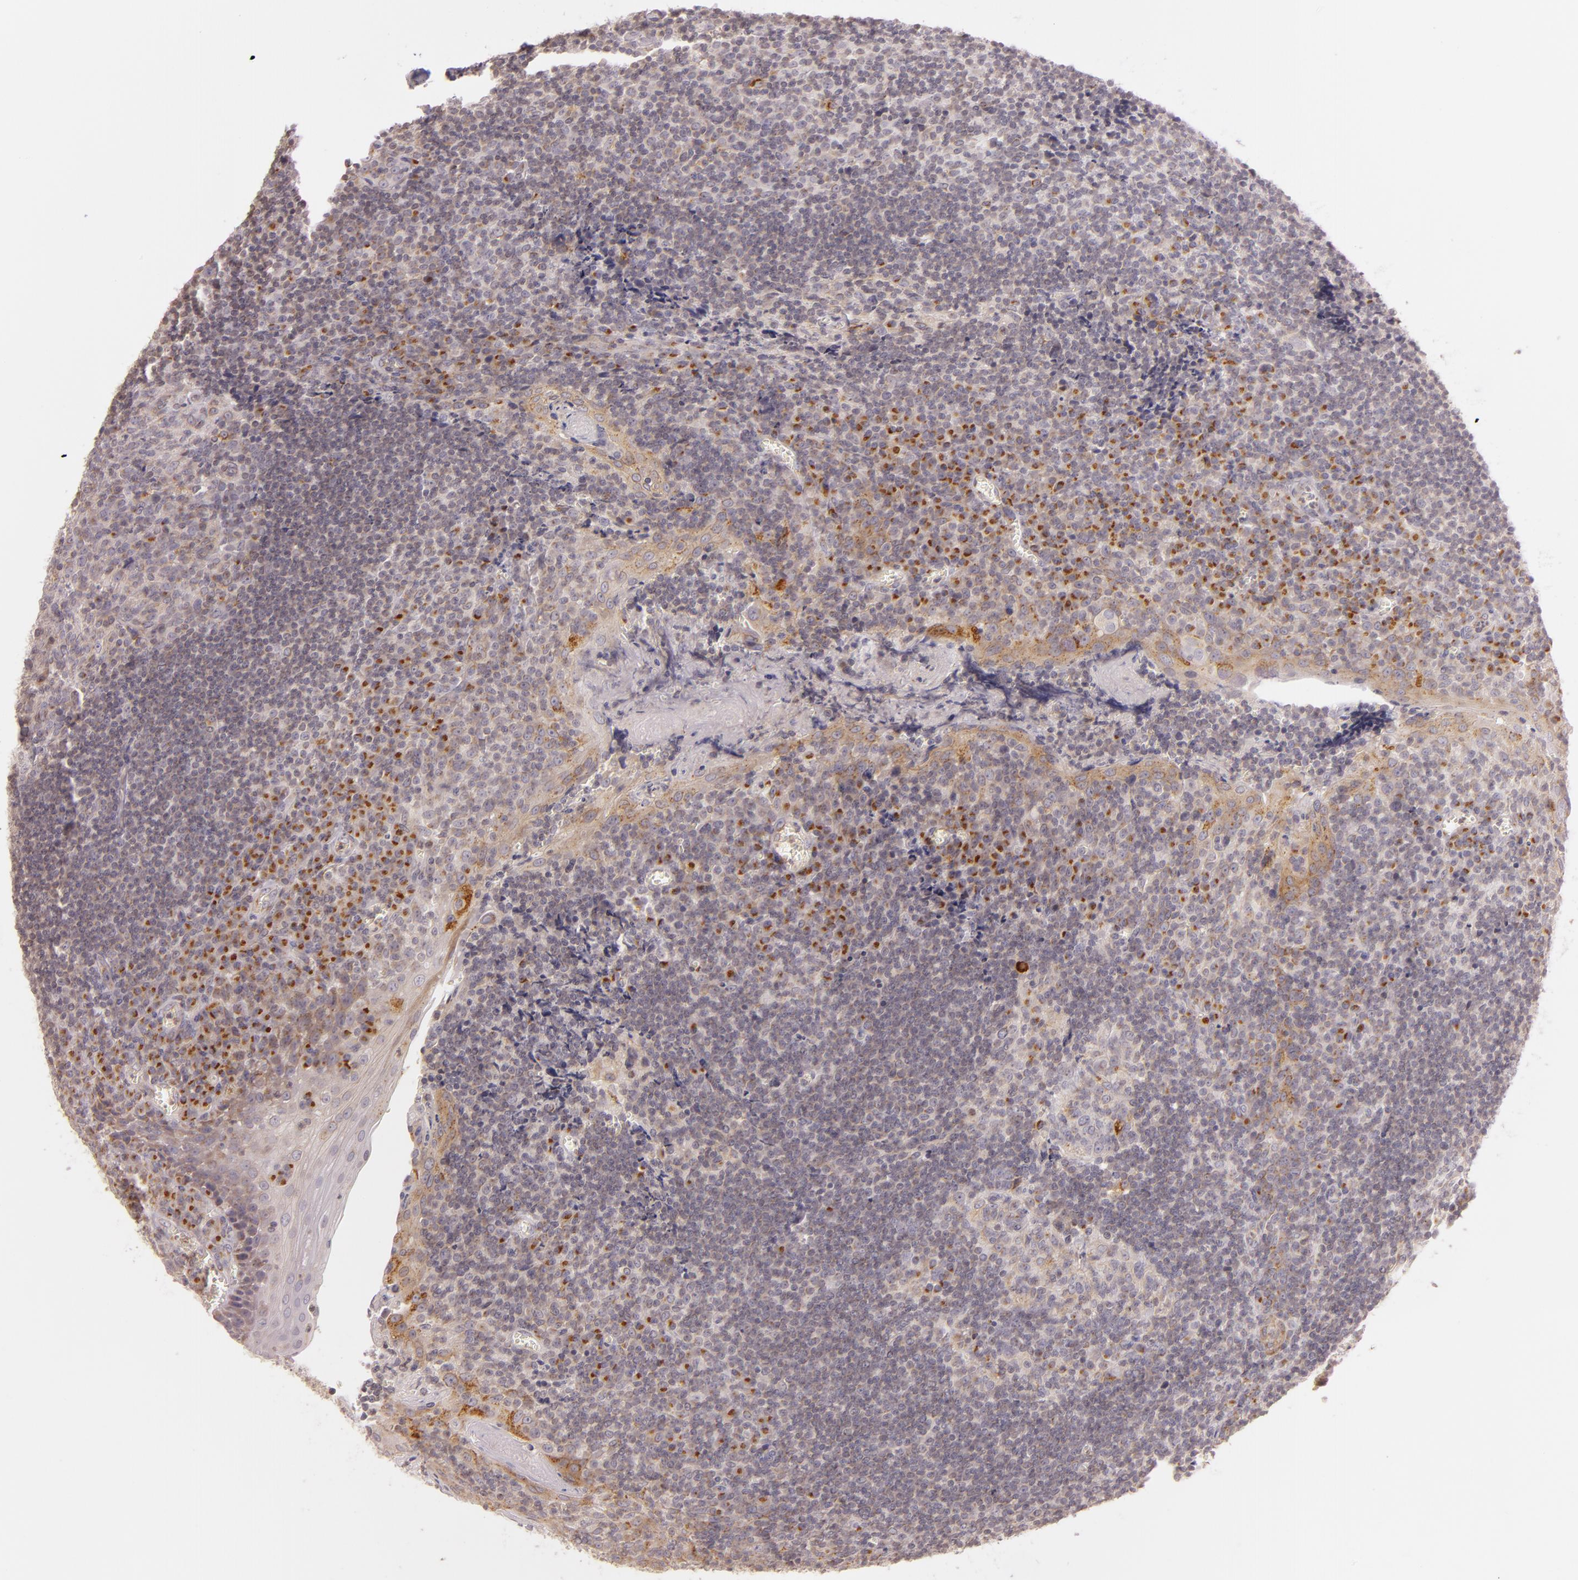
{"staining": {"intensity": "weak", "quantity": ">75%", "location": "cytoplasmic/membranous"}, "tissue": "tonsil", "cell_type": "Germinal center cells", "image_type": "normal", "snomed": [{"axis": "morphology", "description": "Normal tissue, NOS"}, {"axis": "topography", "description": "Tonsil"}], "caption": "High-power microscopy captured an immunohistochemistry image of unremarkable tonsil, revealing weak cytoplasmic/membranous positivity in approximately >75% of germinal center cells.", "gene": "LGMN", "patient": {"sex": "male", "age": 20}}